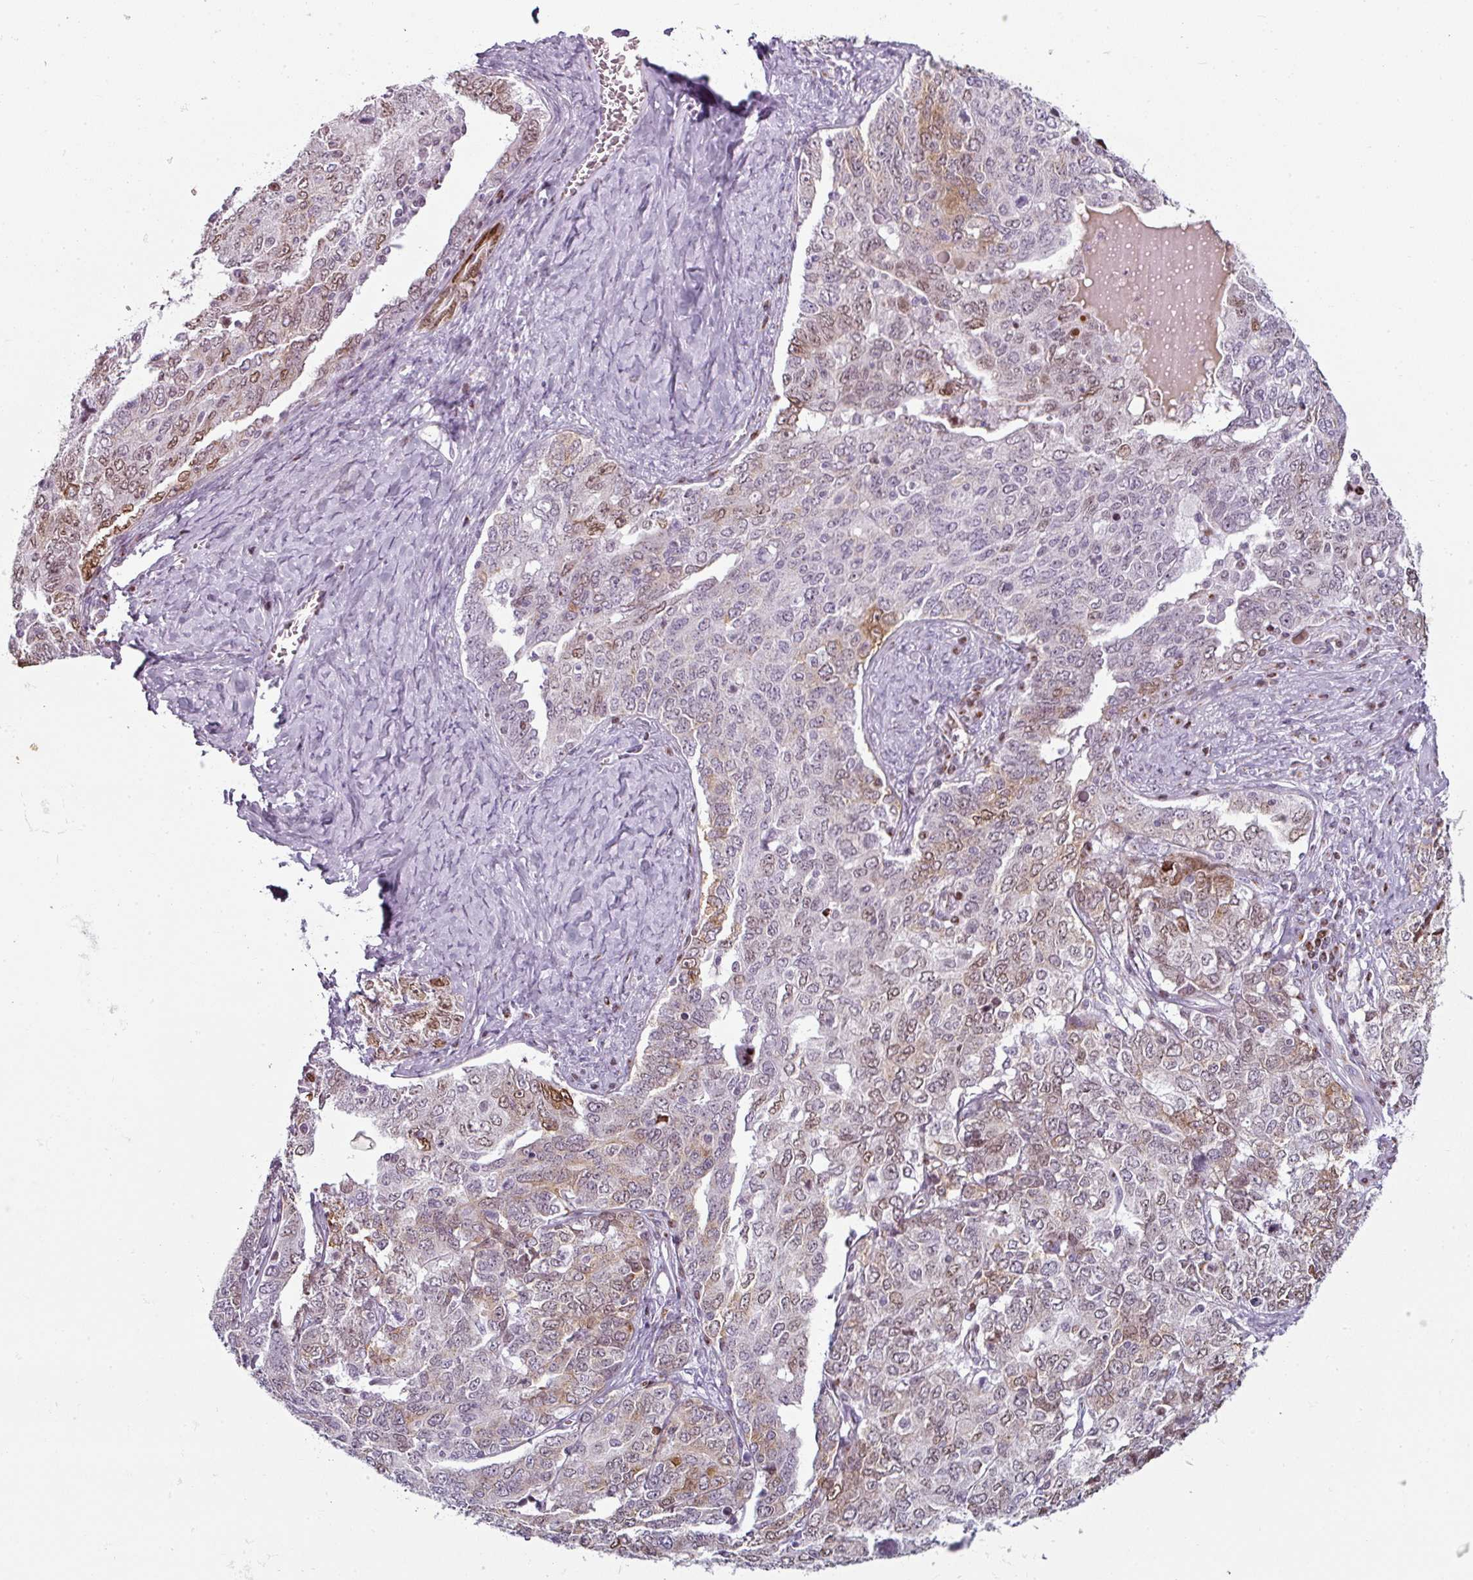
{"staining": {"intensity": "moderate", "quantity": "25%-75%", "location": "cytoplasmic/membranous,nuclear"}, "tissue": "ovarian cancer", "cell_type": "Tumor cells", "image_type": "cancer", "snomed": [{"axis": "morphology", "description": "Carcinoma, endometroid"}, {"axis": "topography", "description": "Ovary"}], "caption": "There is medium levels of moderate cytoplasmic/membranous and nuclear staining in tumor cells of ovarian cancer (endometroid carcinoma), as demonstrated by immunohistochemical staining (brown color).", "gene": "SYT8", "patient": {"sex": "female", "age": 62}}